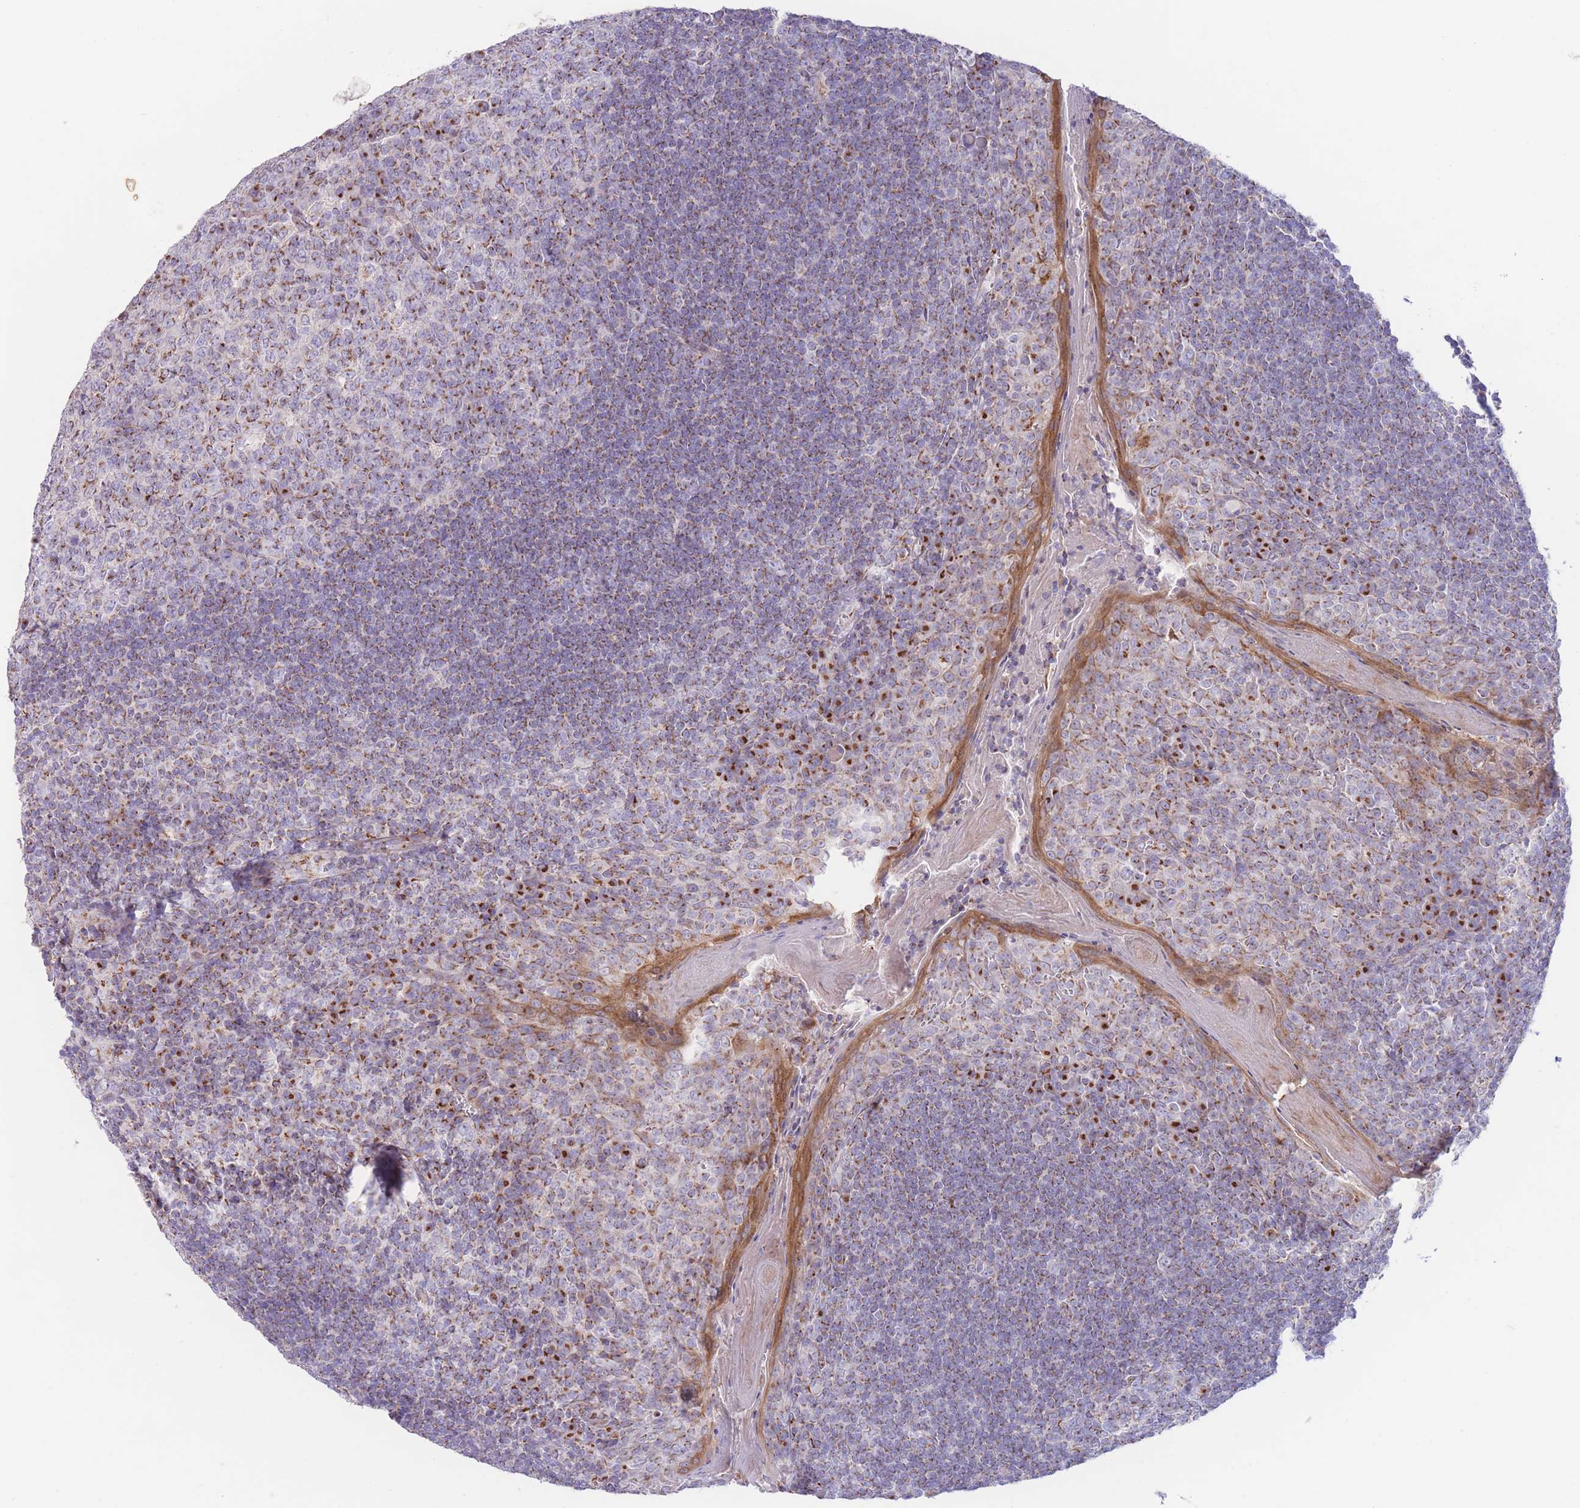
{"staining": {"intensity": "strong", "quantity": "25%-75%", "location": "cytoplasmic/membranous"}, "tissue": "tonsil", "cell_type": "Germinal center cells", "image_type": "normal", "snomed": [{"axis": "morphology", "description": "Normal tissue, NOS"}, {"axis": "topography", "description": "Tonsil"}], "caption": "The histopathology image displays staining of normal tonsil, revealing strong cytoplasmic/membranous protein expression (brown color) within germinal center cells. (DAB (3,3'-diaminobenzidine) IHC with brightfield microscopy, high magnification).", "gene": "MPND", "patient": {"sex": "male", "age": 27}}